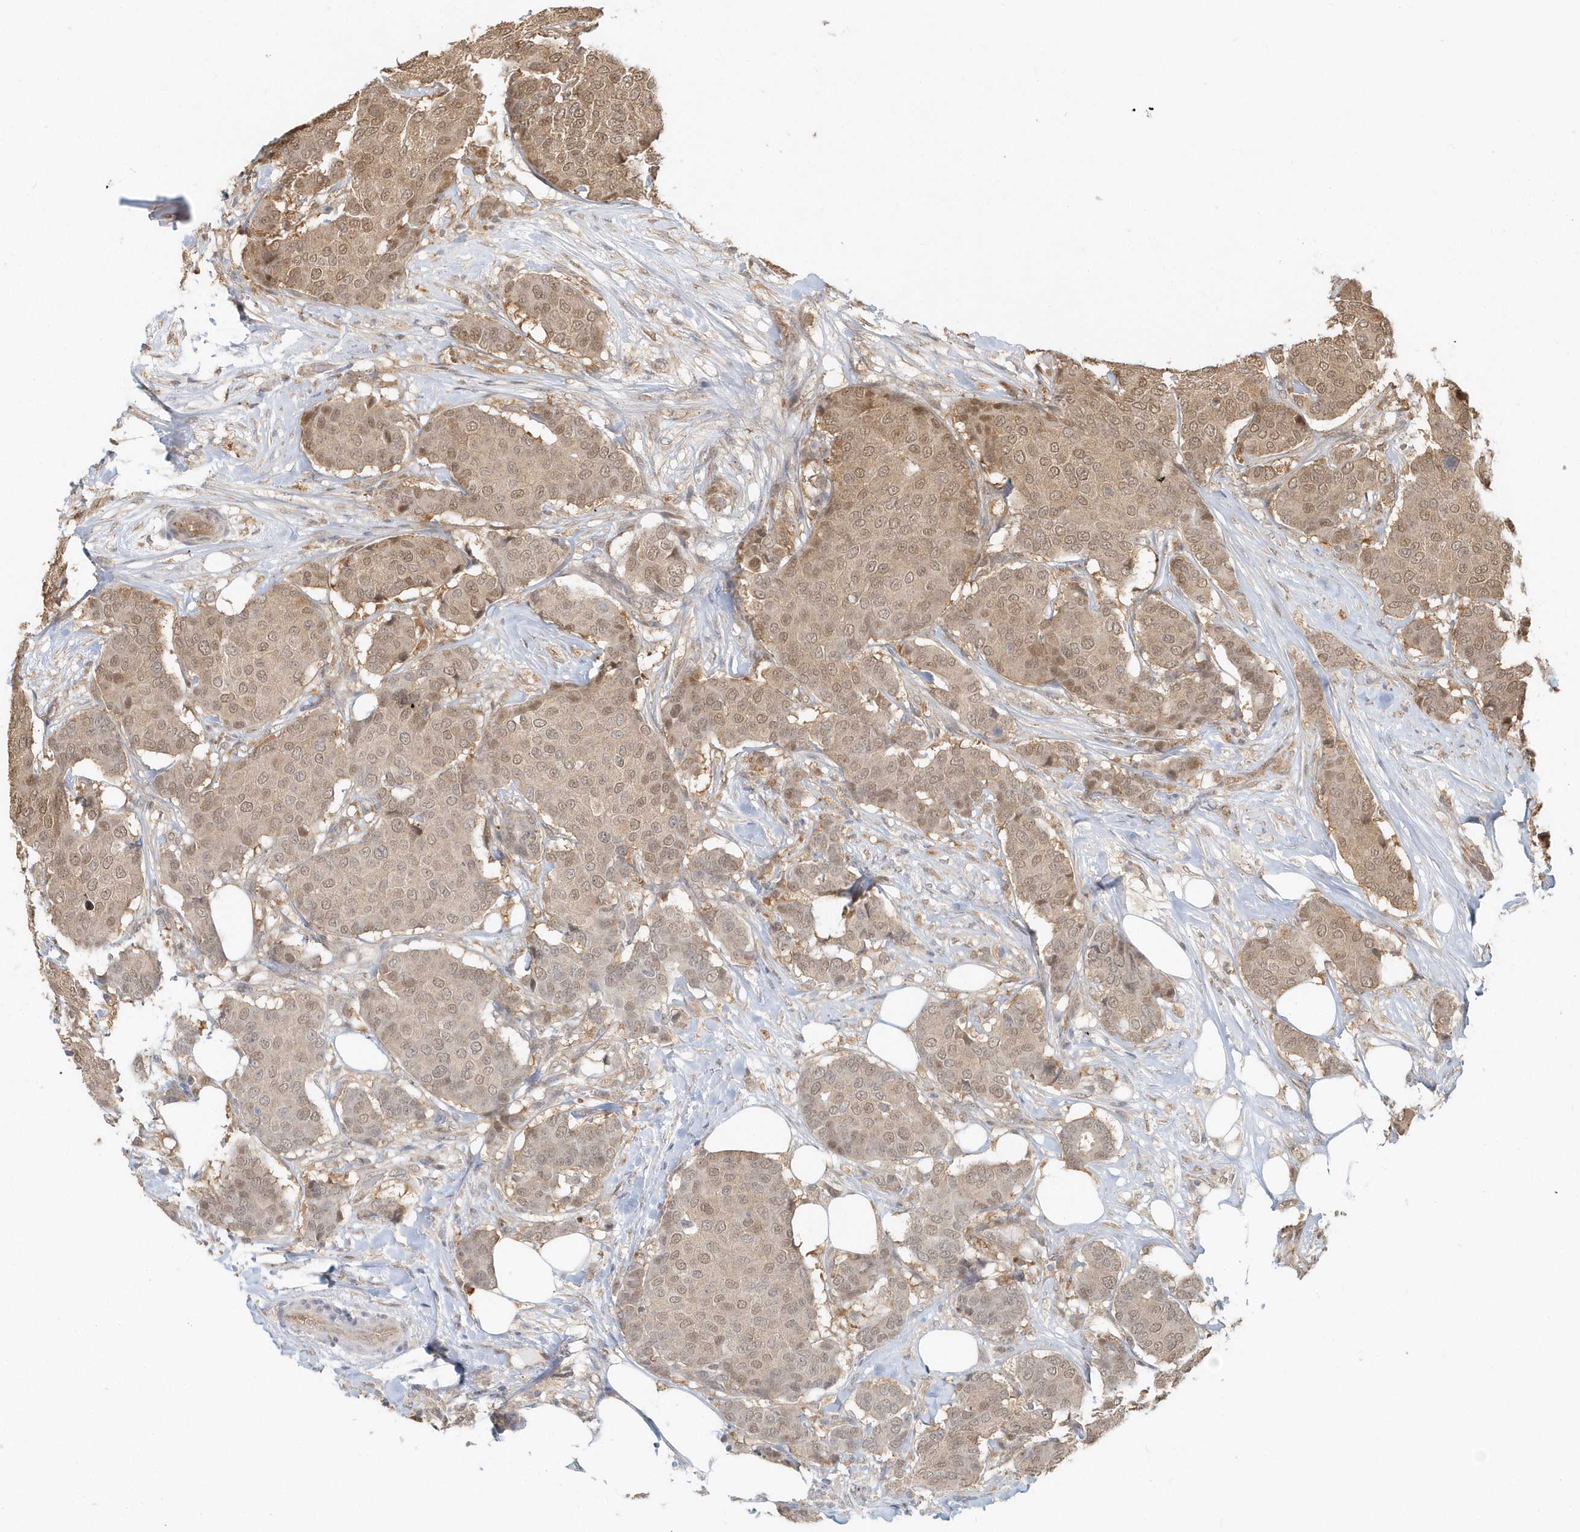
{"staining": {"intensity": "moderate", "quantity": ">75%", "location": "cytoplasmic/membranous,nuclear"}, "tissue": "breast cancer", "cell_type": "Tumor cells", "image_type": "cancer", "snomed": [{"axis": "morphology", "description": "Duct carcinoma"}, {"axis": "topography", "description": "Breast"}], "caption": "DAB immunohistochemical staining of human breast cancer (invasive ductal carcinoma) displays moderate cytoplasmic/membranous and nuclear protein positivity in approximately >75% of tumor cells.", "gene": "PSMD6", "patient": {"sex": "female", "age": 75}}